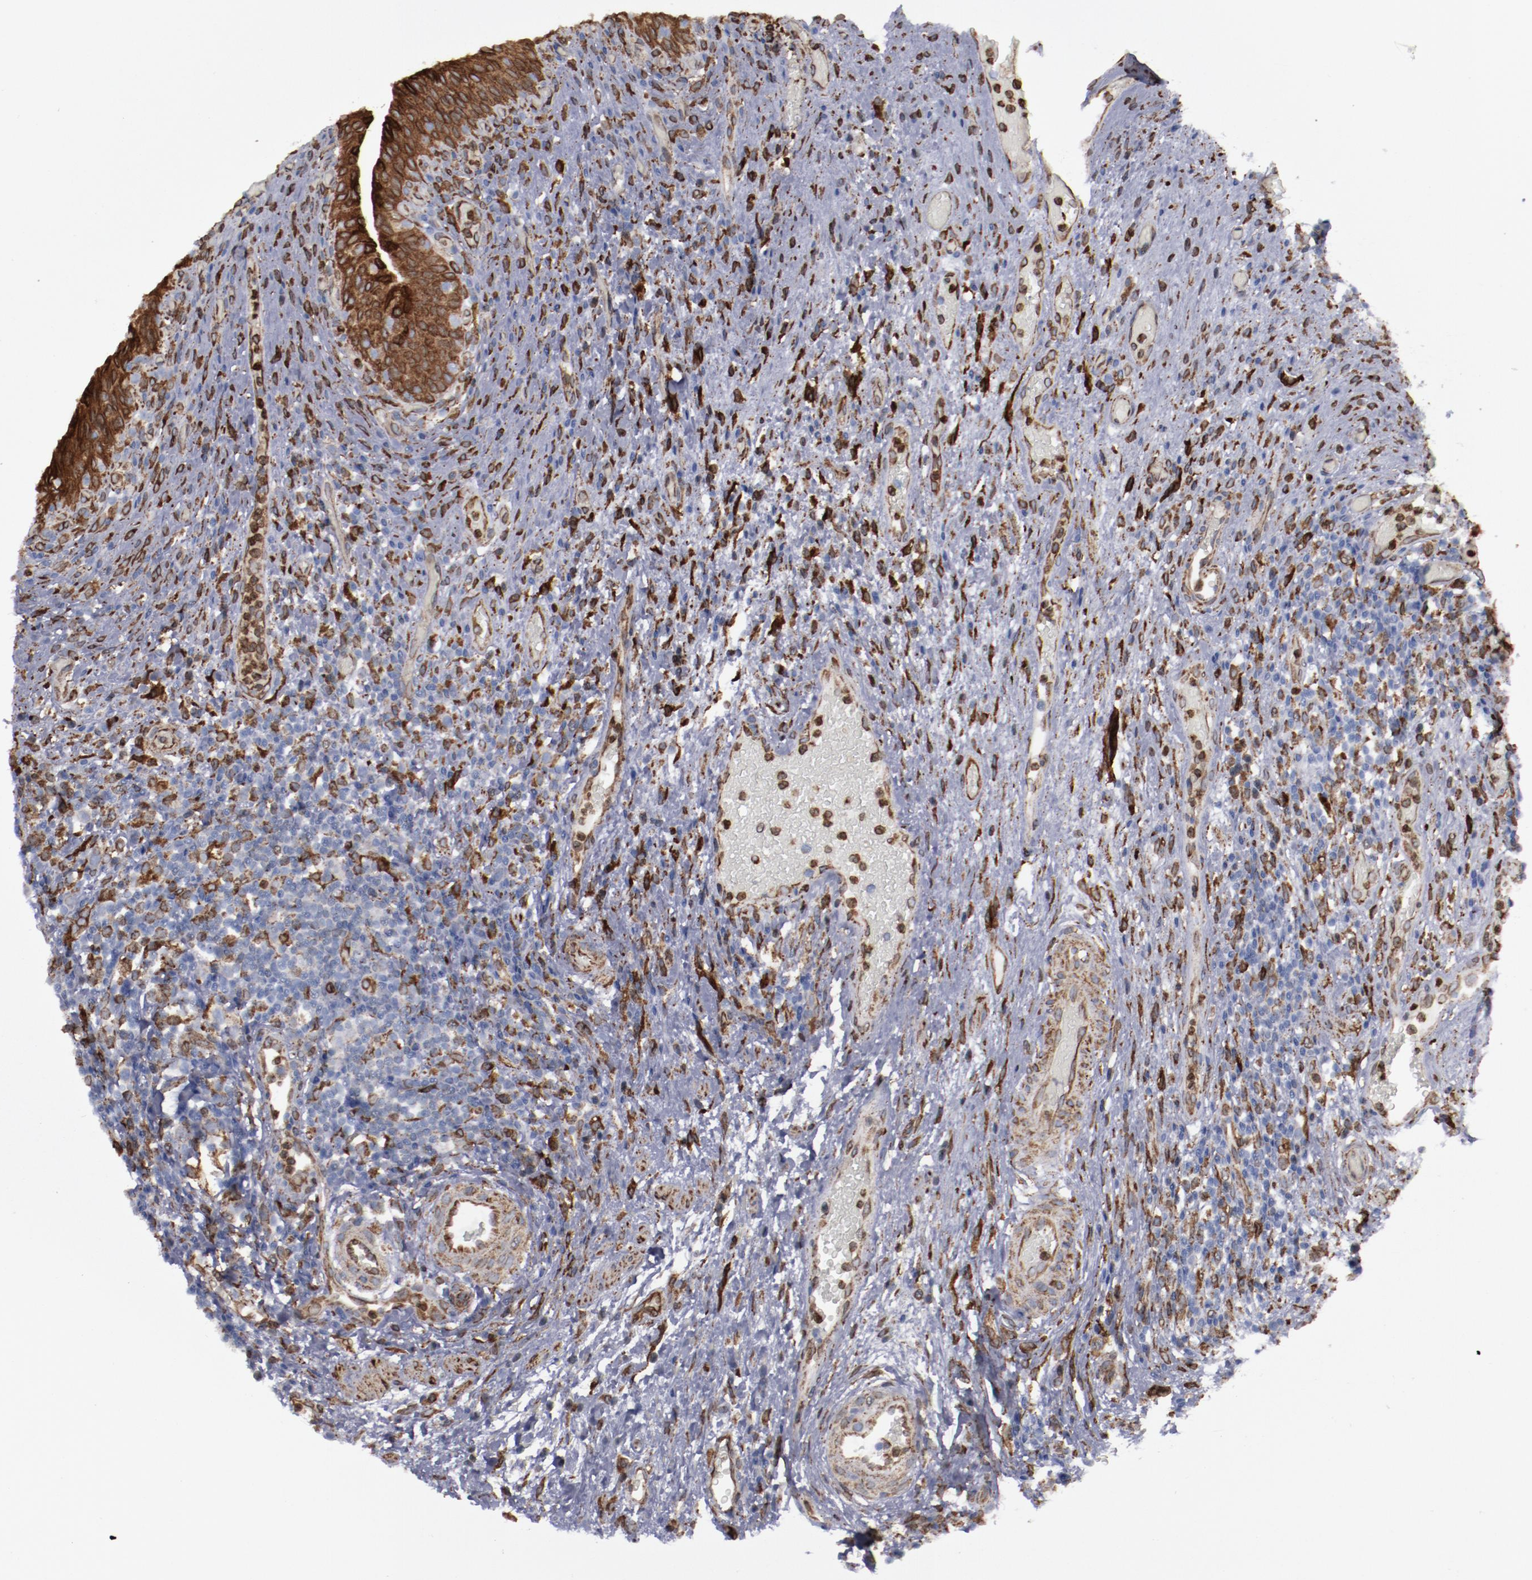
{"staining": {"intensity": "moderate", "quantity": ">75%", "location": "cytoplasmic/membranous"}, "tissue": "urinary bladder", "cell_type": "Urothelial cells", "image_type": "normal", "snomed": [{"axis": "morphology", "description": "Normal tissue, NOS"}, {"axis": "morphology", "description": "Urothelial carcinoma, High grade"}, {"axis": "topography", "description": "Urinary bladder"}], "caption": "About >75% of urothelial cells in benign urinary bladder reveal moderate cytoplasmic/membranous protein expression as visualized by brown immunohistochemical staining.", "gene": "ERLIN2", "patient": {"sex": "male", "age": 51}}